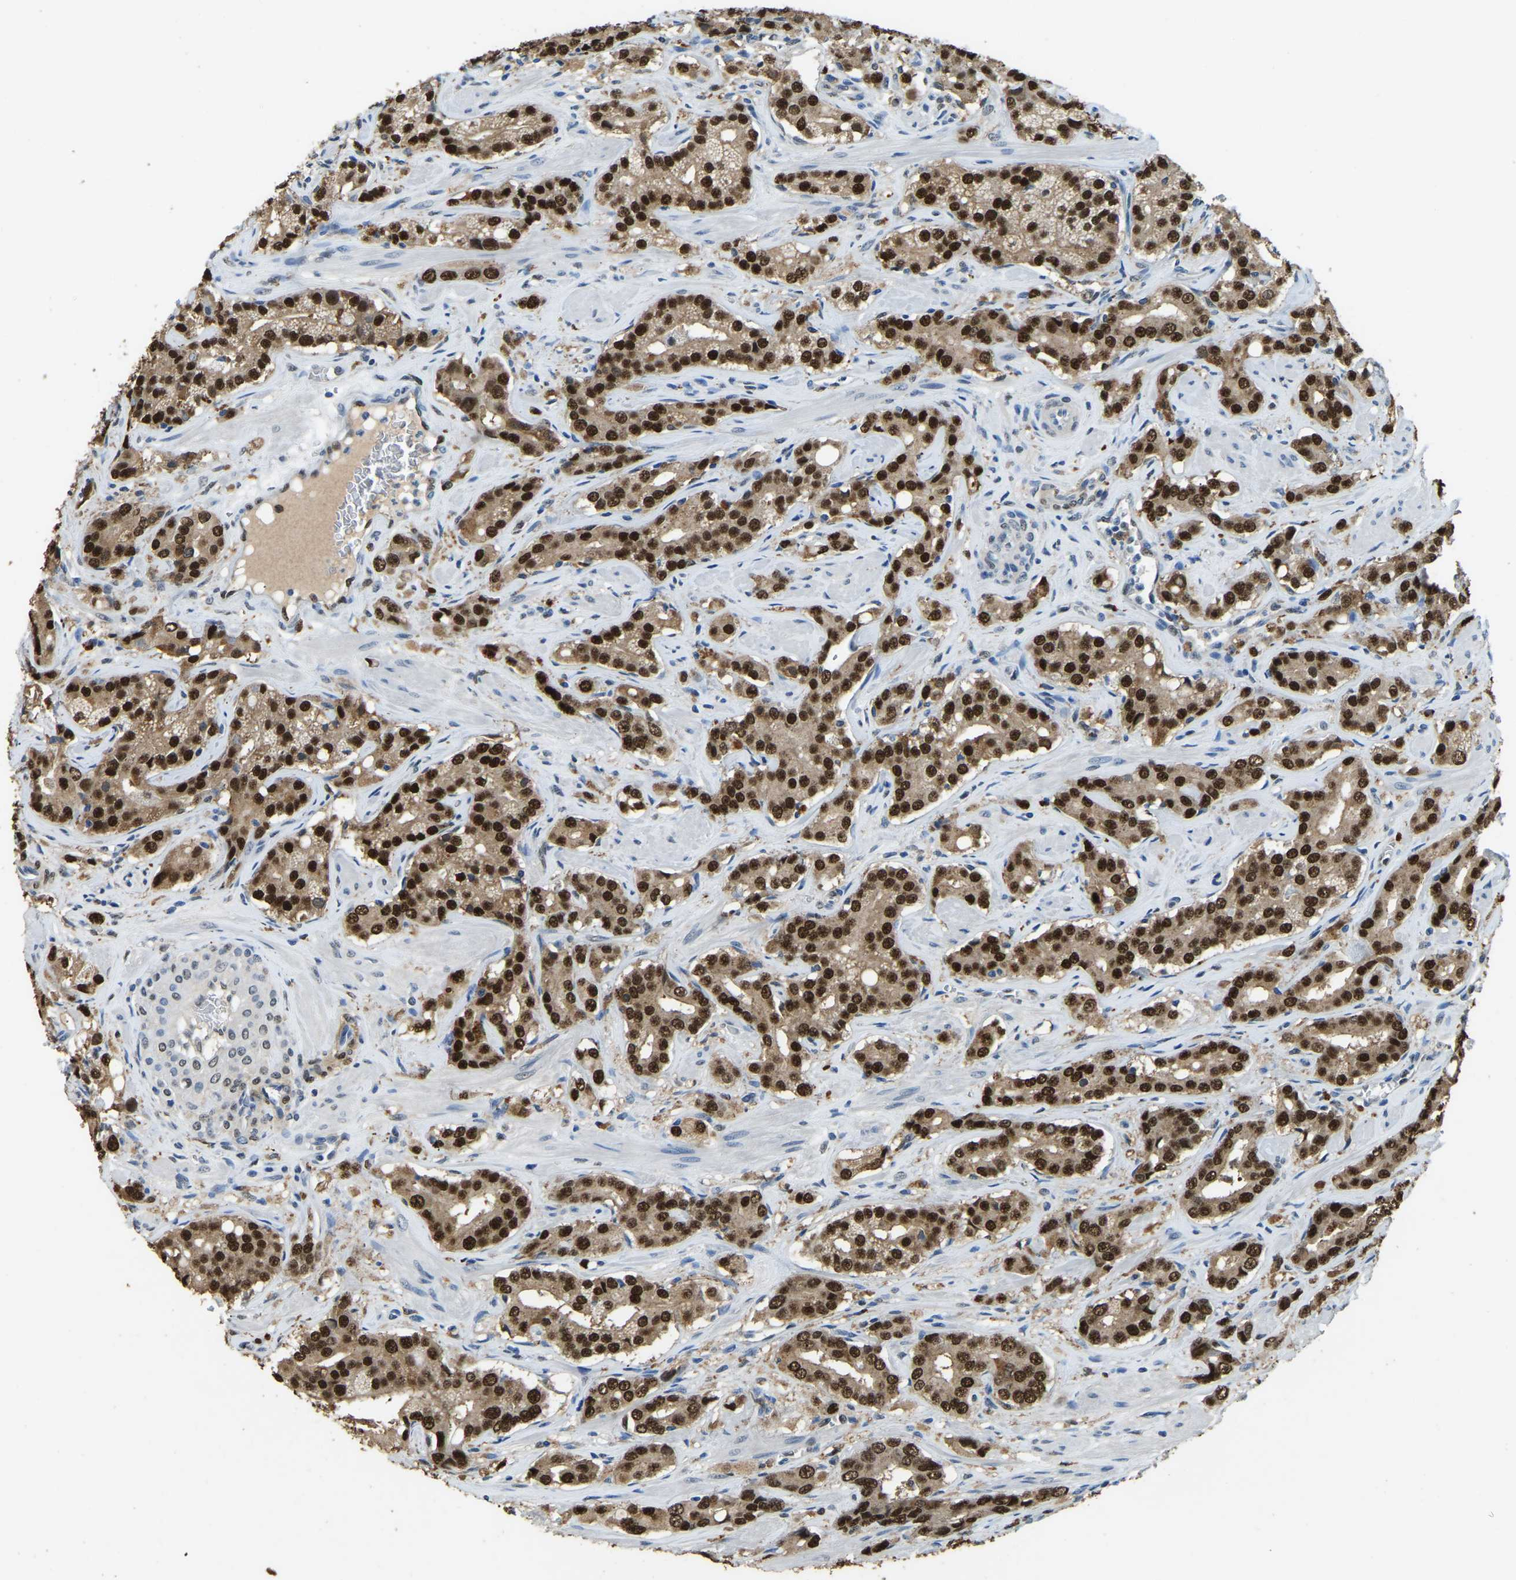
{"staining": {"intensity": "strong", "quantity": ">75%", "location": "cytoplasmic/membranous,nuclear"}, "tissue": "prostate cancer", "cell_type": "Tumor cells", "image_type": "cancer", "snomed": [{"axis": "morphology", "description": "Adenocarcinoma, High grade"}, {"axis": "topography", "description": "Prostate"}], "caption": "Human prostate adenocarcinoma (high-grade) stained with a brown dye exhibits strong cytoplasmic/membranous and nuclear positive expression in approximately >75% of tumor cells.", "gene": "NANS", "patient": {"sex": "male", "age": 52}}